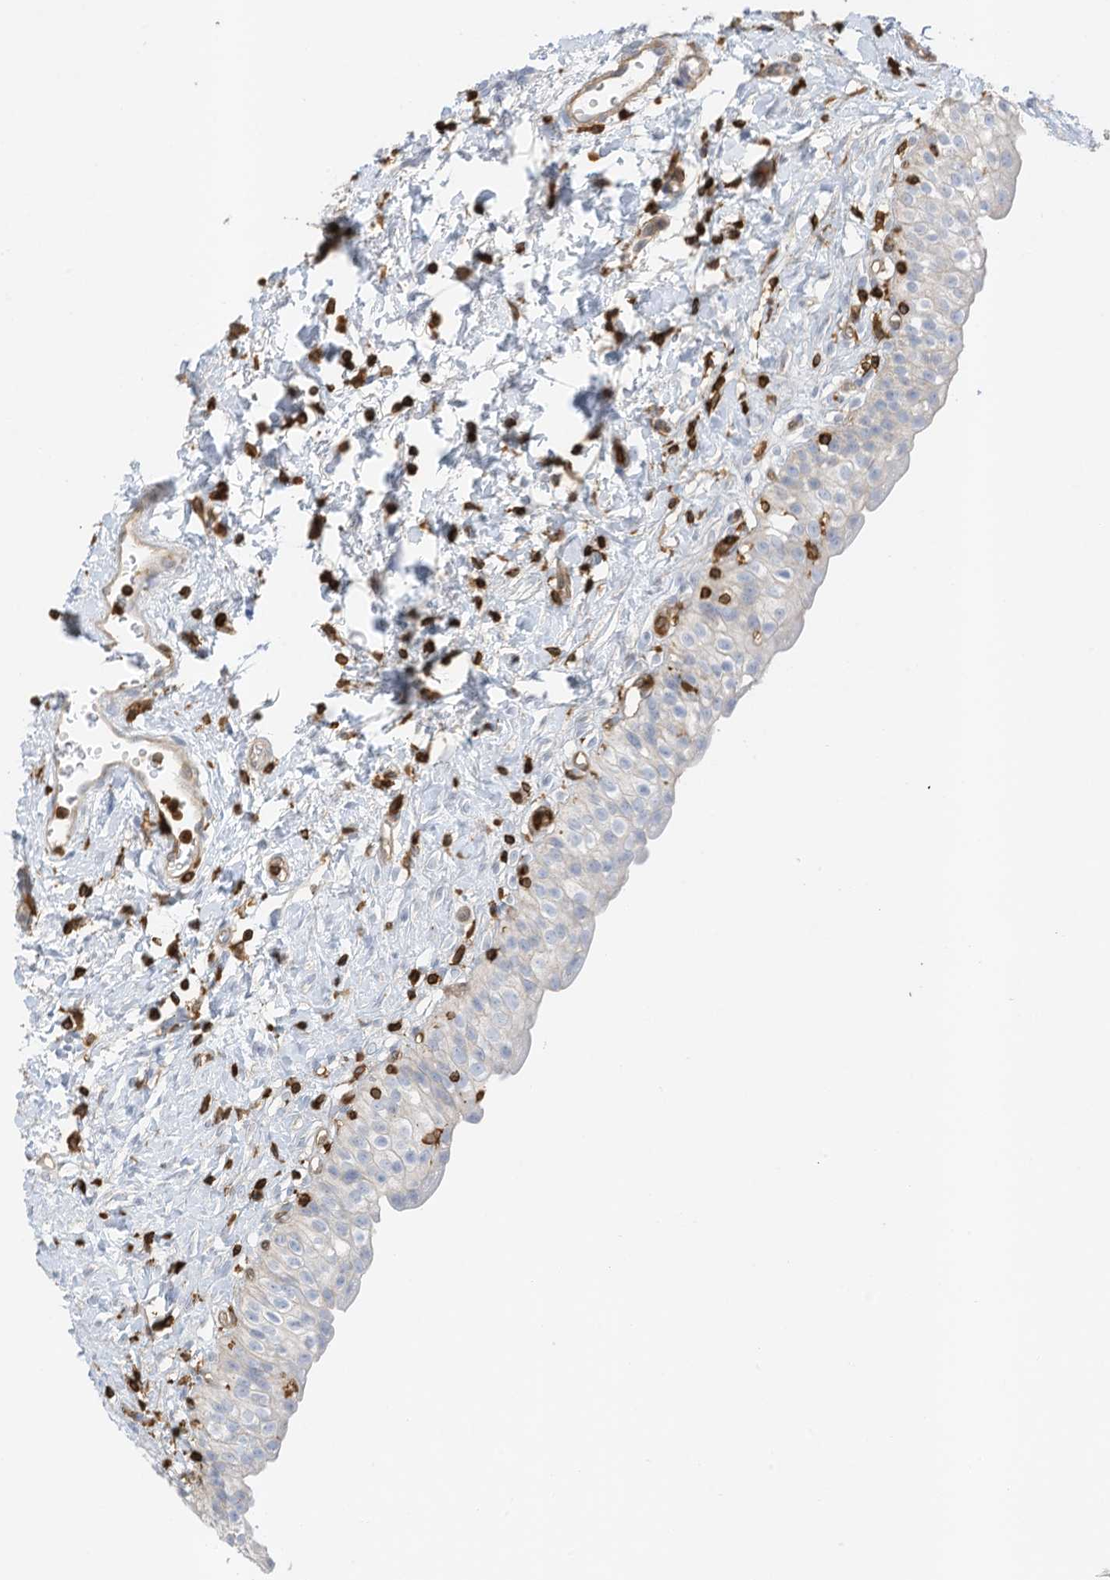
{"staining": {"intensity": "negative", "quantity": "none", "location": "none"}, "tissue": "urinary bladder", "cell_type": "Urothelial cells", "image_type": "normal", "snomed": [{"axis": "morphology", "description": "Normal tissue, NOS"}, {"axis": "topography", "description": "Urinary bladder"}], "caption": "The immunohistochemistry photomicrograph has no significant staining in urothelial cells of urinary bladder. (Stains: DAB (3,3'-diaminobenzidine) immunohistochemistry with hematoxylin counter stain, Microscopy: brightfield microscopy at high magnification).", "gene": "ARHGAP25", "patient": {"sex": "male", "age": 51}}